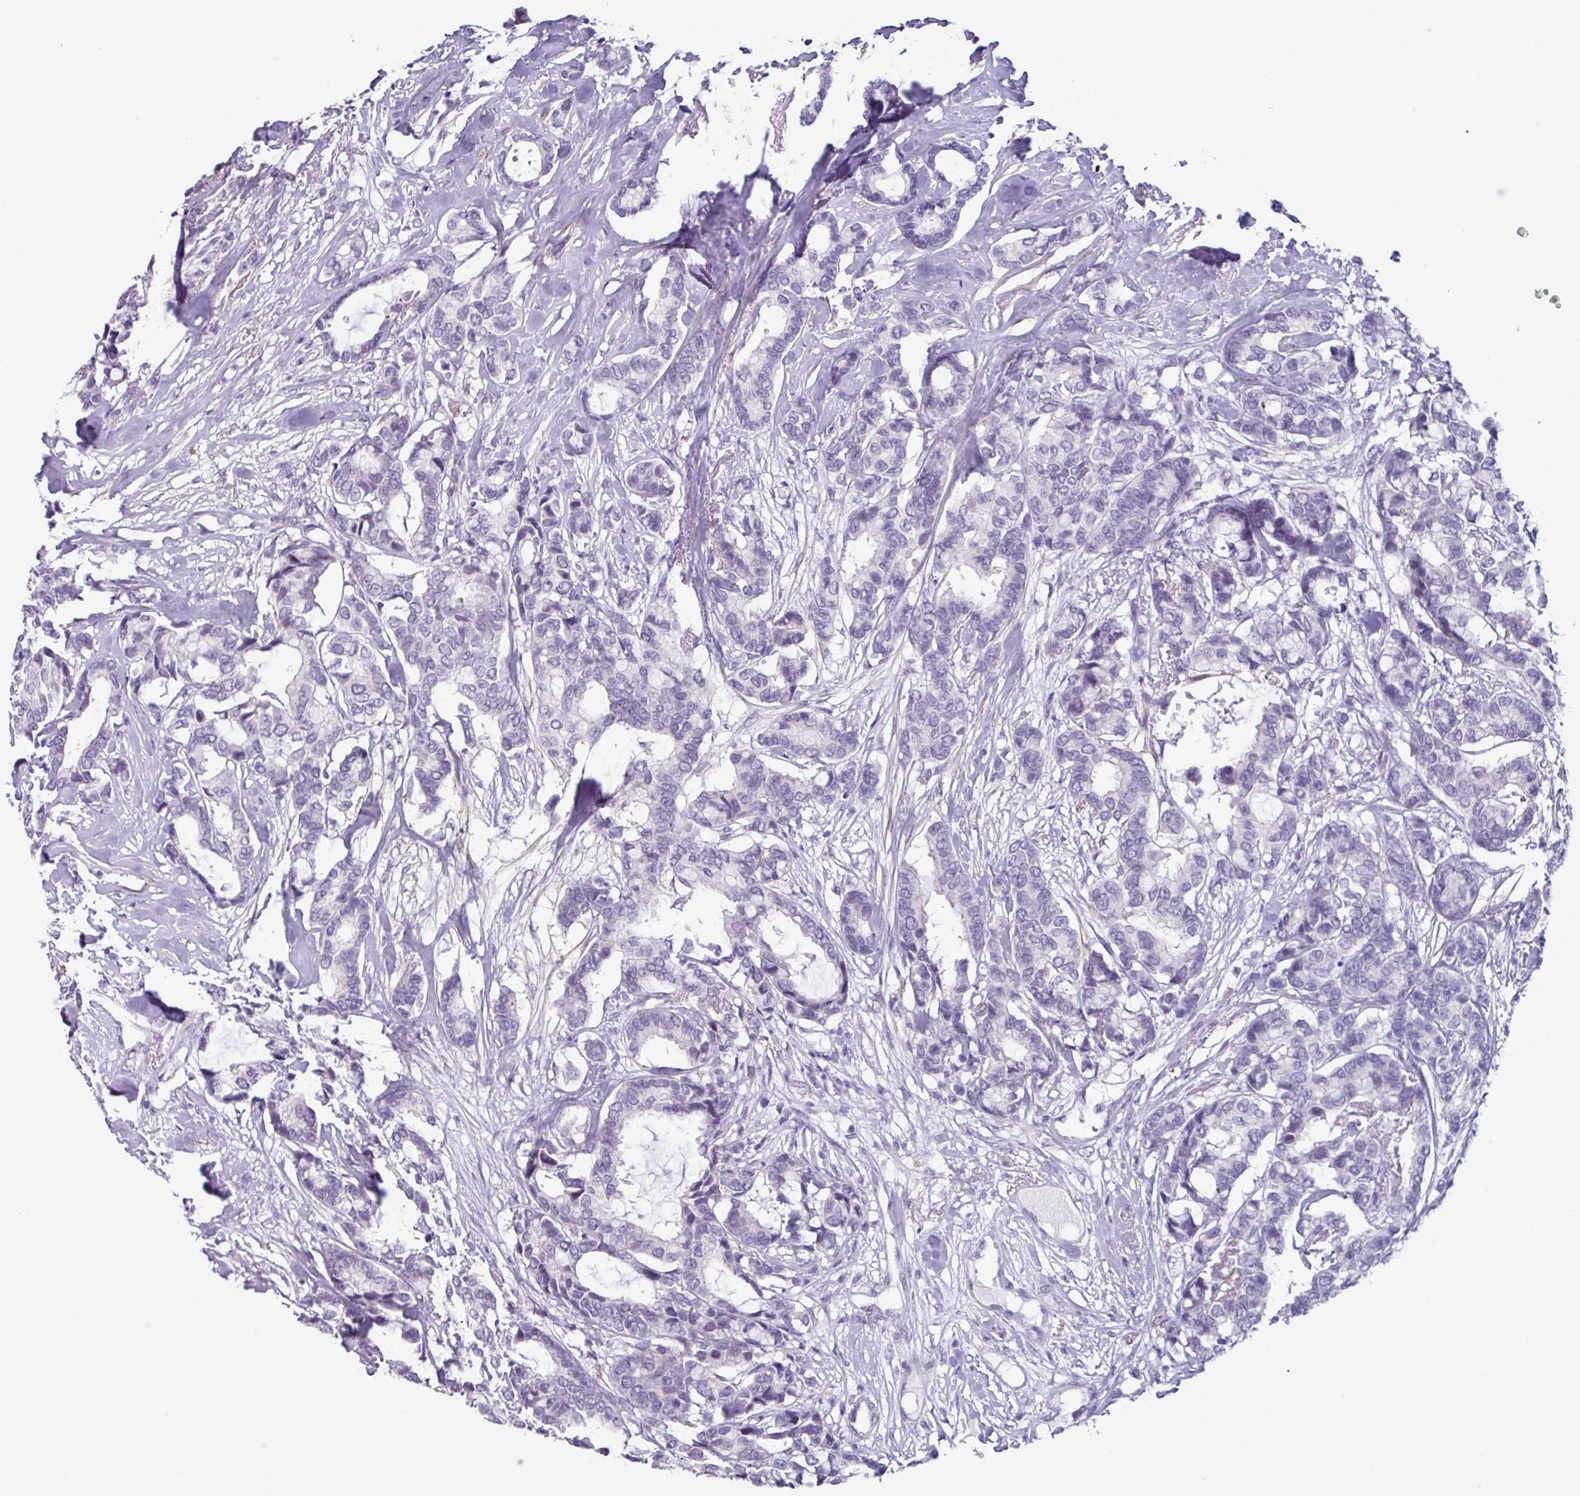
{"staining": {"intensity": "negative", "quantity": "none", "location": "none"}, "tissue": "breast cancer", "cell_type": "Tumor cells", "image_type": "cancer", "snomed": [{"axis": "morphology", "description": "Duct carcinoma"}, {"axis": "topography", "description": "Breast"}], "caption": "Tumor cells are negative for protein expression in human breast cancer (infiltrating ductal carcinoma).", "gene": "OTX1", "patient": {"sex": "female", "age": 87}}